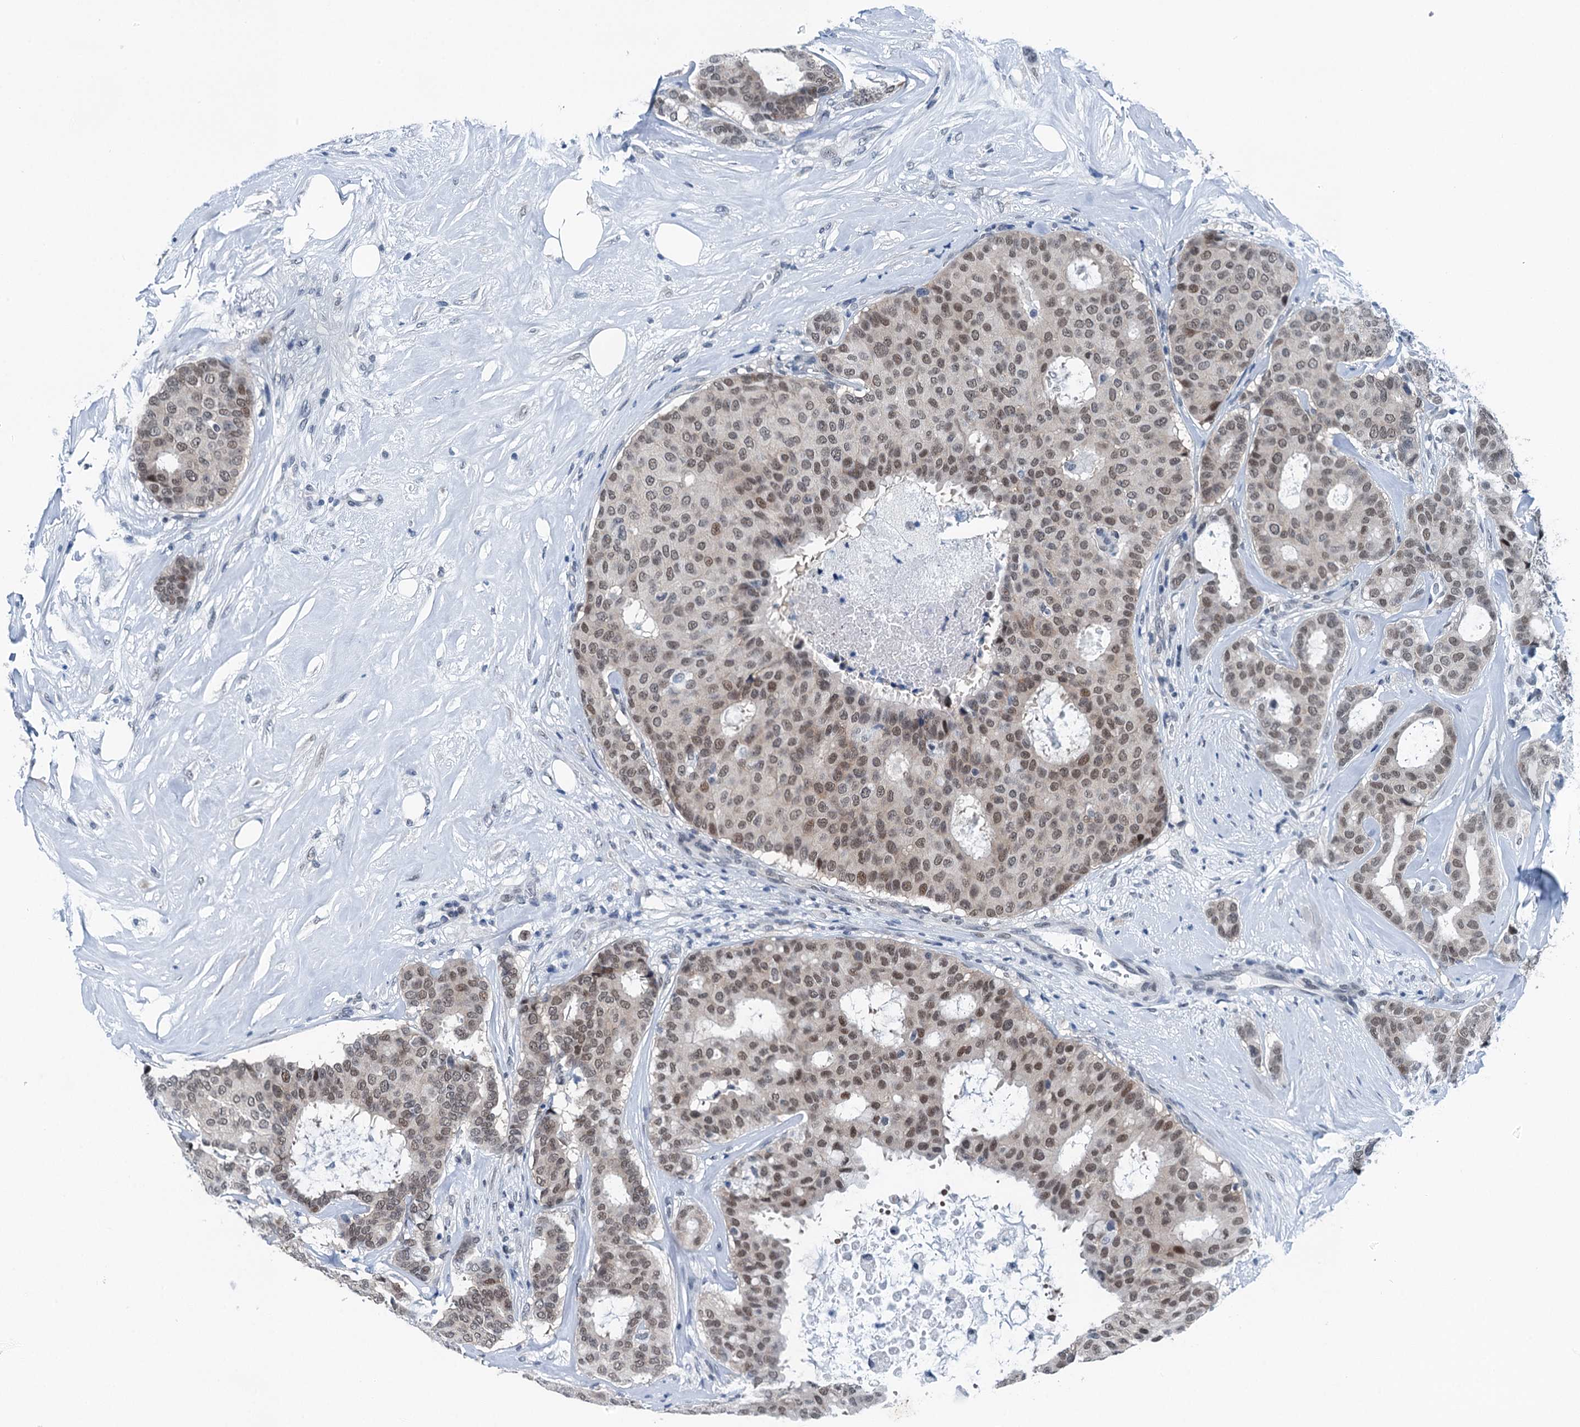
{"staining": {"intensity": "moderate", "quantity": "25%-75%", "location": "nuclear"}, "tissue": "breast cancer", "cell_type": "Tumor cells", "image_type": "cancer", "snomed": [{"axis": "morphology", "description": "Duct carcinoma"}, {"axis": "topography", "description": "Breast"}], "caption": "Breast intraductal carcinoma tissue reveals moderate nuclear positivity in about 25%-75% of tumor cells, visualized by immunohistochemistry.", "gene": "TRPT1", "patient": {"sex": "female", "age": 75}}